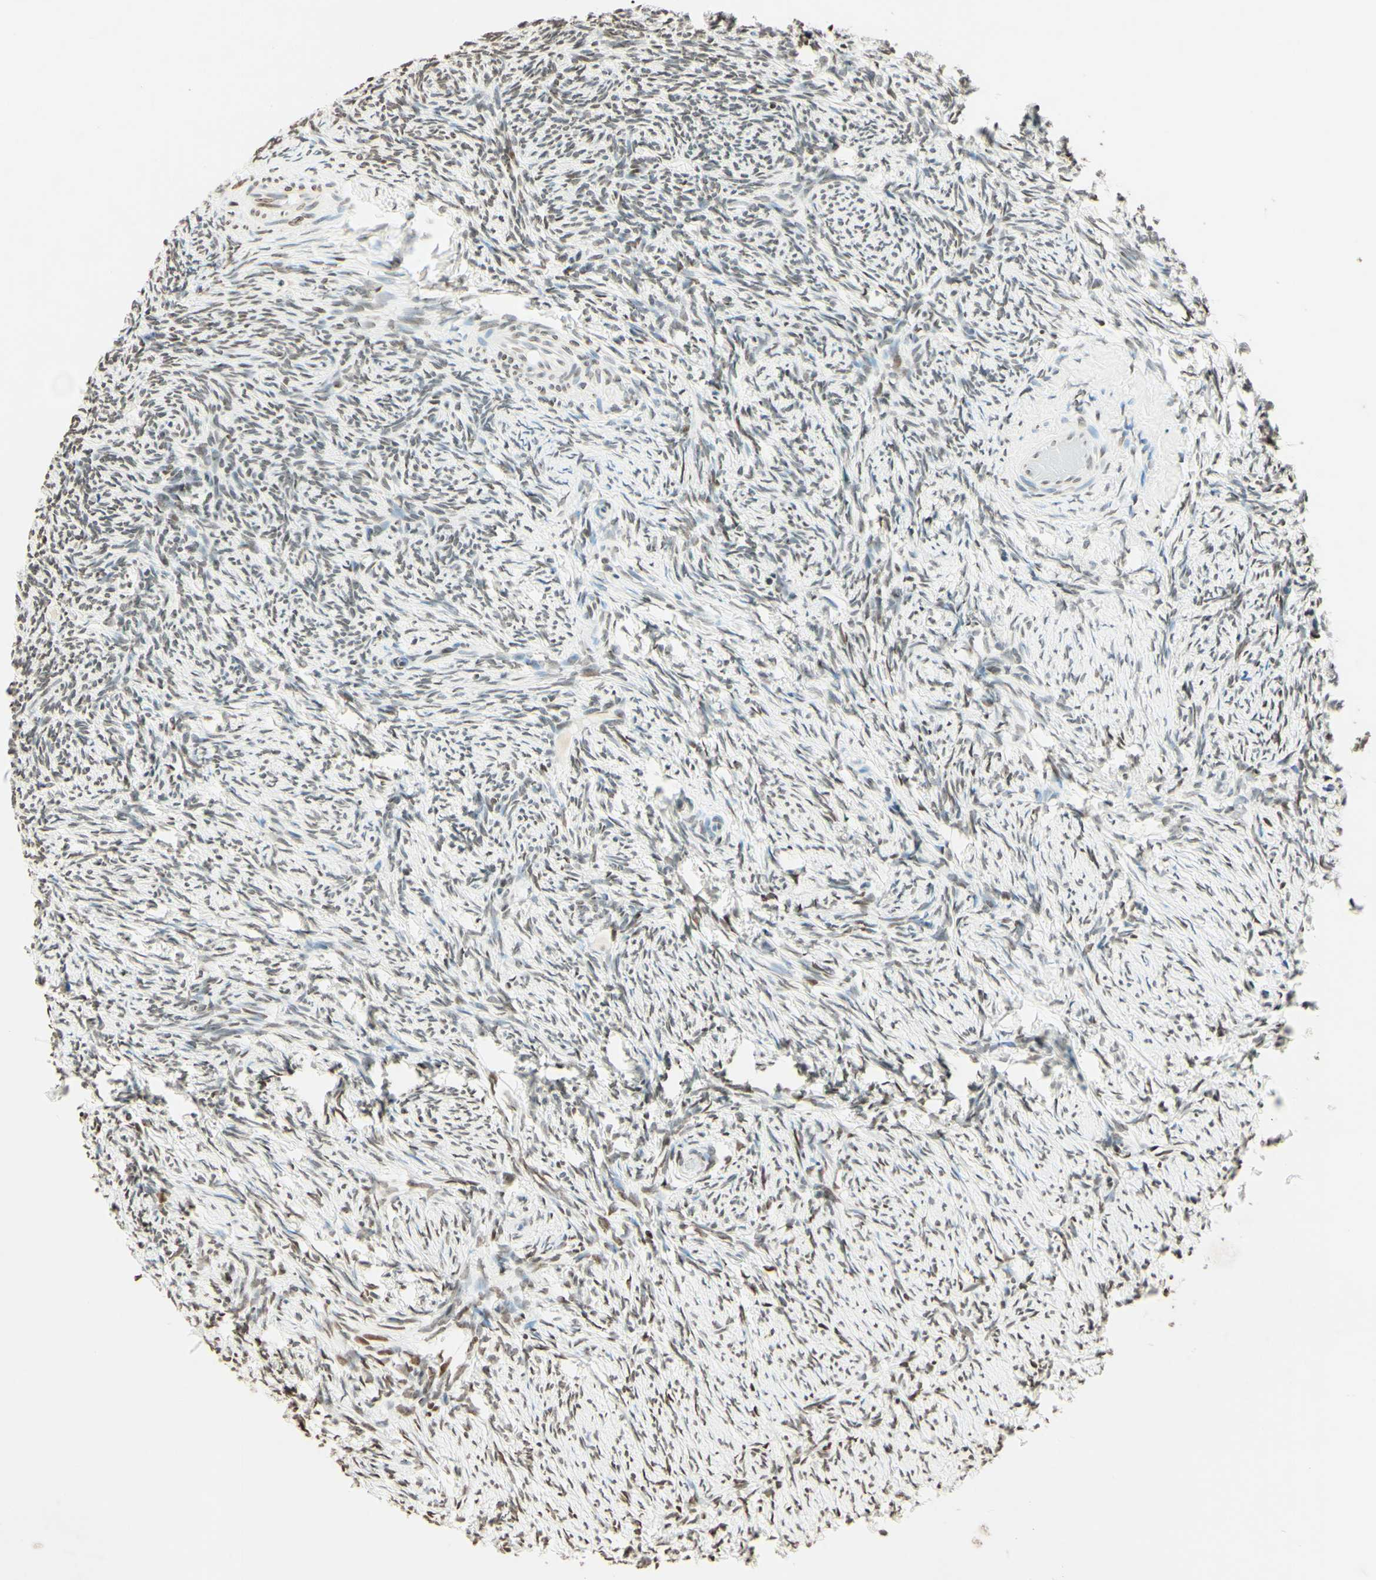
{"staining": {"intensity": "moderate", "quantity": "25%-75%", "location": "nuclear"}, "tissue": "ovary", "cell_type": "Ovarian stroma cells", "image_type": "normal", "snomed": [{"axis": "morphology", "description": "Normal tissue, NOS"}, {"axis": "topography", "description": "Ovary"}], "caption": "Immunohistochemistry of unremarkable ovary shows medium levels of moderate nuclear positivity in approximately 25%-75% of ovarian stroma cells. The staining is performed using DAB (3,3'-diaminobenzidine) brown chromogen to label protein expression. The nuclei are counter-stained blue using hematoxylin.", "gene": "MSH2", "patient": {"sex": "female", "age": 60}}